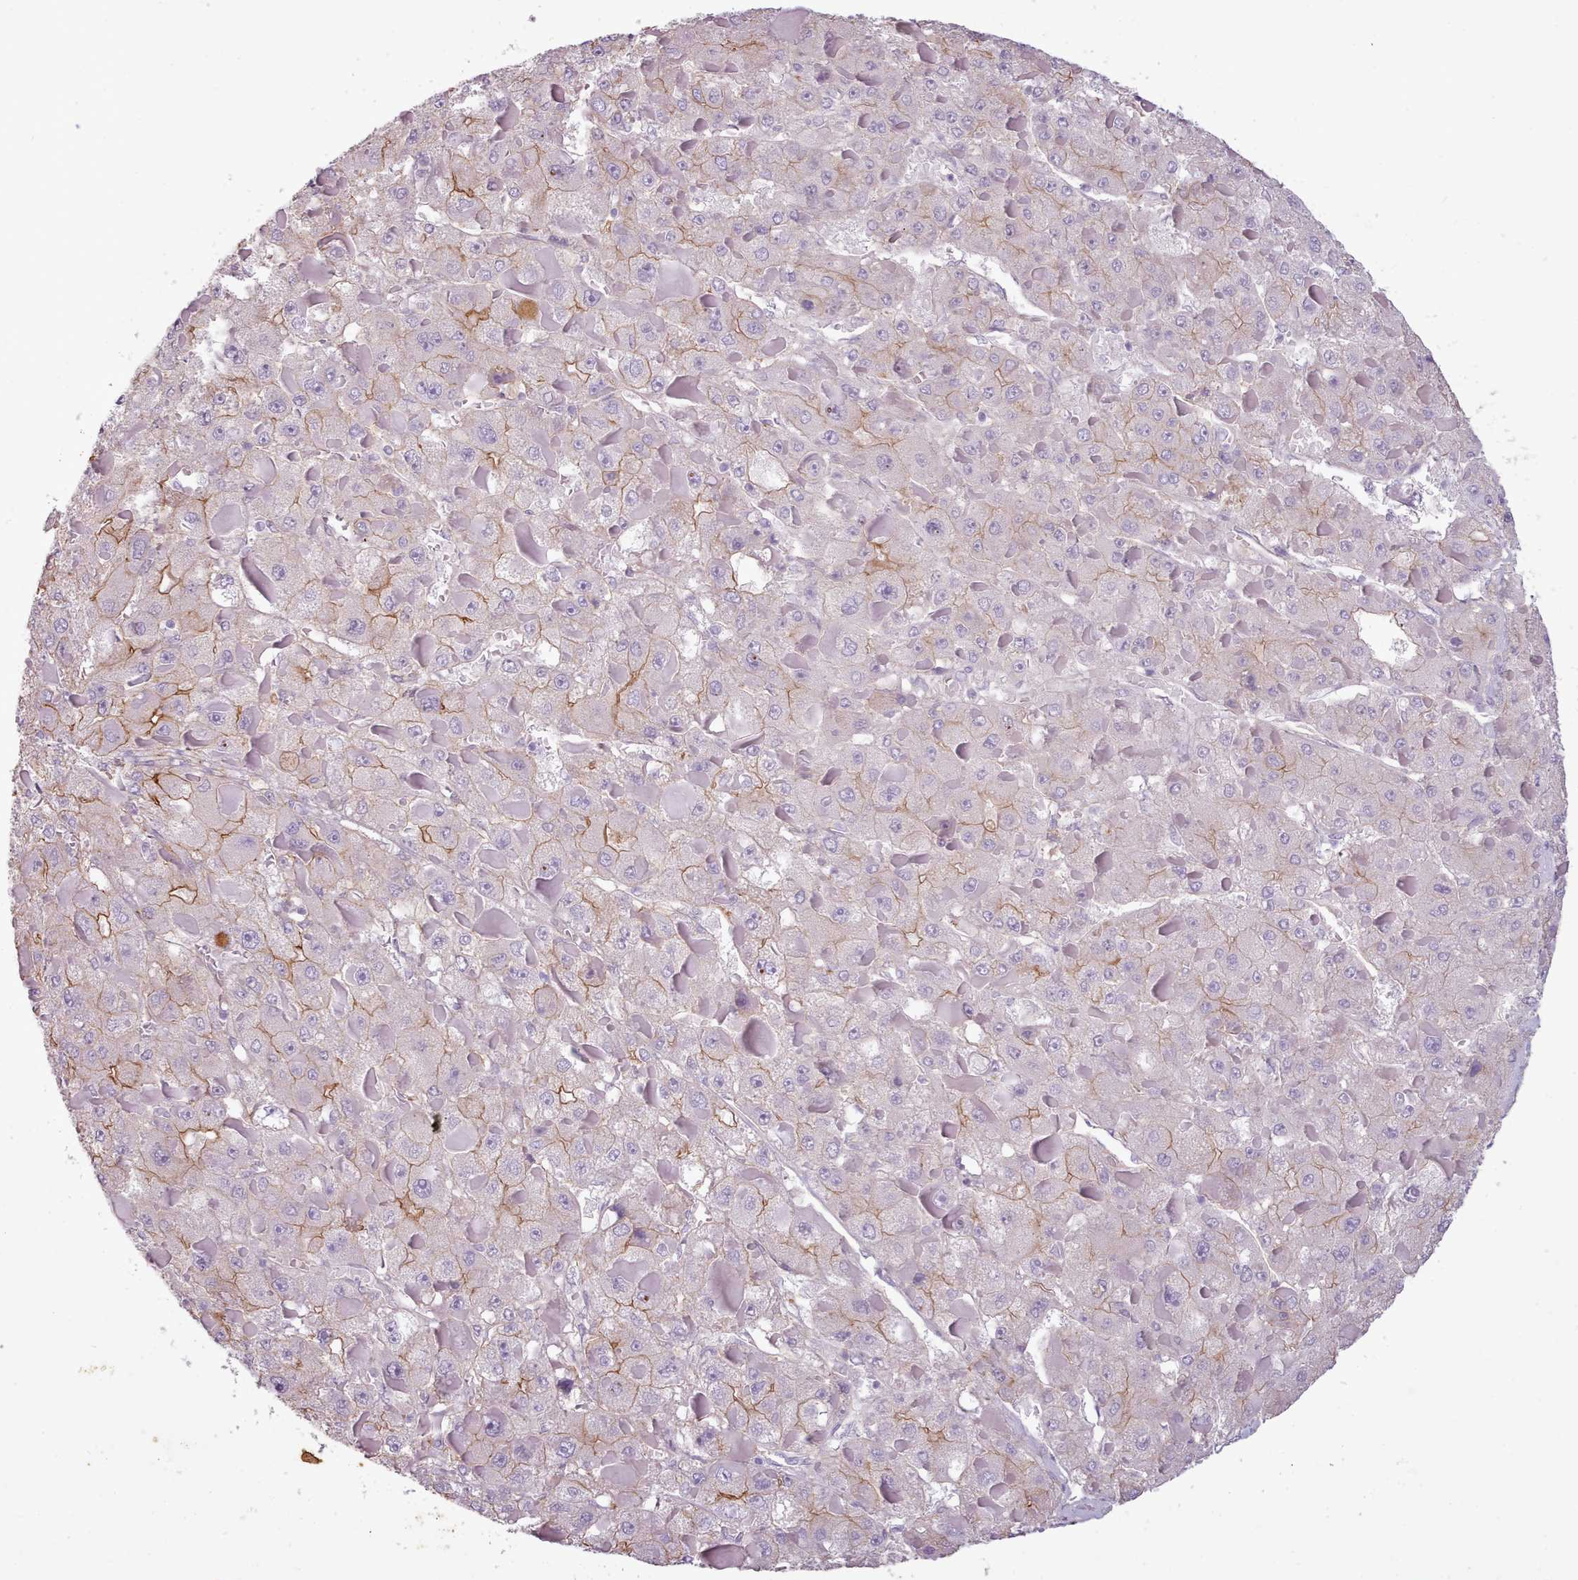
{"staining": {"intensity": "moderate", "quantity": "<25%", "location": "cytoplasmic/membranous"}, "tissue": "liver cancer", "cell_type": "Tumor cells", "image_type": "cancer", "snomed": [{"axis": "morphology", "description": "Carcinoma, Hepatocellular, NOS"}, {"axis": "topography", "description": "Liver"}], "caption": "Immunohistochemical staining of hepatocellular carcinoma (liver) demonstrates low levels of moderate cytoplasmic/membranous staining in about <25% of tumor cells. Using DAB (brown) and hematoxylin (blue) stains, captured at high magnification using brightfield microscopy.", "gene": "PLD4", "patient": {"sex": "female", "age": 73}}